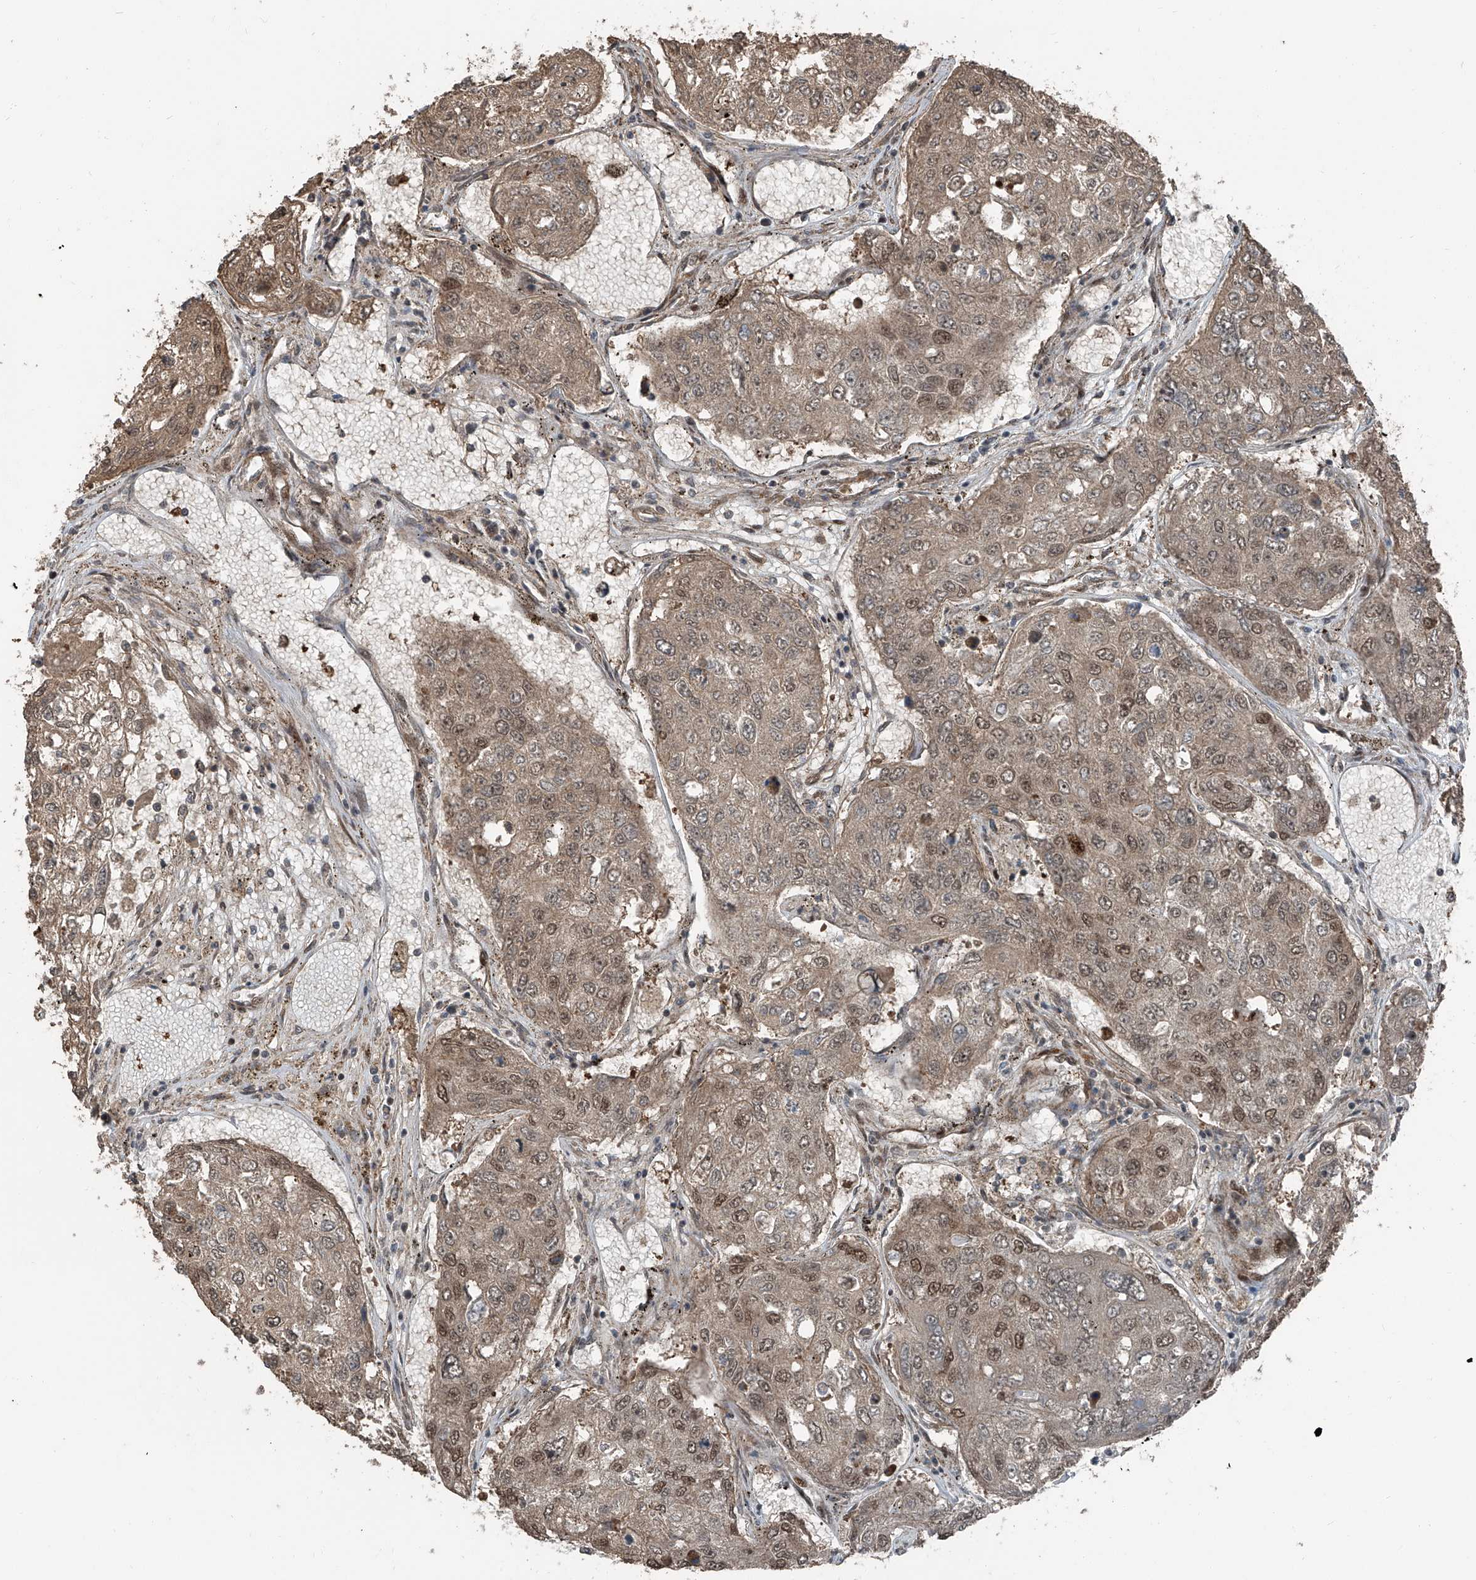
{"staining": {"intensity": "moderate", "quantity": ">75%", "location": "cytoplasmic/membranous,nuclear"}, "tissue": "urothelial cancer", "cell_type": "Tumor cells", "image_type": "cancer", "snomed": [{"axis": "morphology", "description": "Urothelial carcinoma, High grade"}, {"axis": "topography", "description": "Lymph node"}, {"axis": "topography", "description": "Urinary bladder"}], "caption": "DAB immunohistochemical staining of human urothelial carcinoma (high-grade) displays moderate cytoplasmic/membranous and nuclear protein staining in about >75% of tumor cells.", "gene": "ZNF570", "patient": {"sex": "male", "age": 51}}